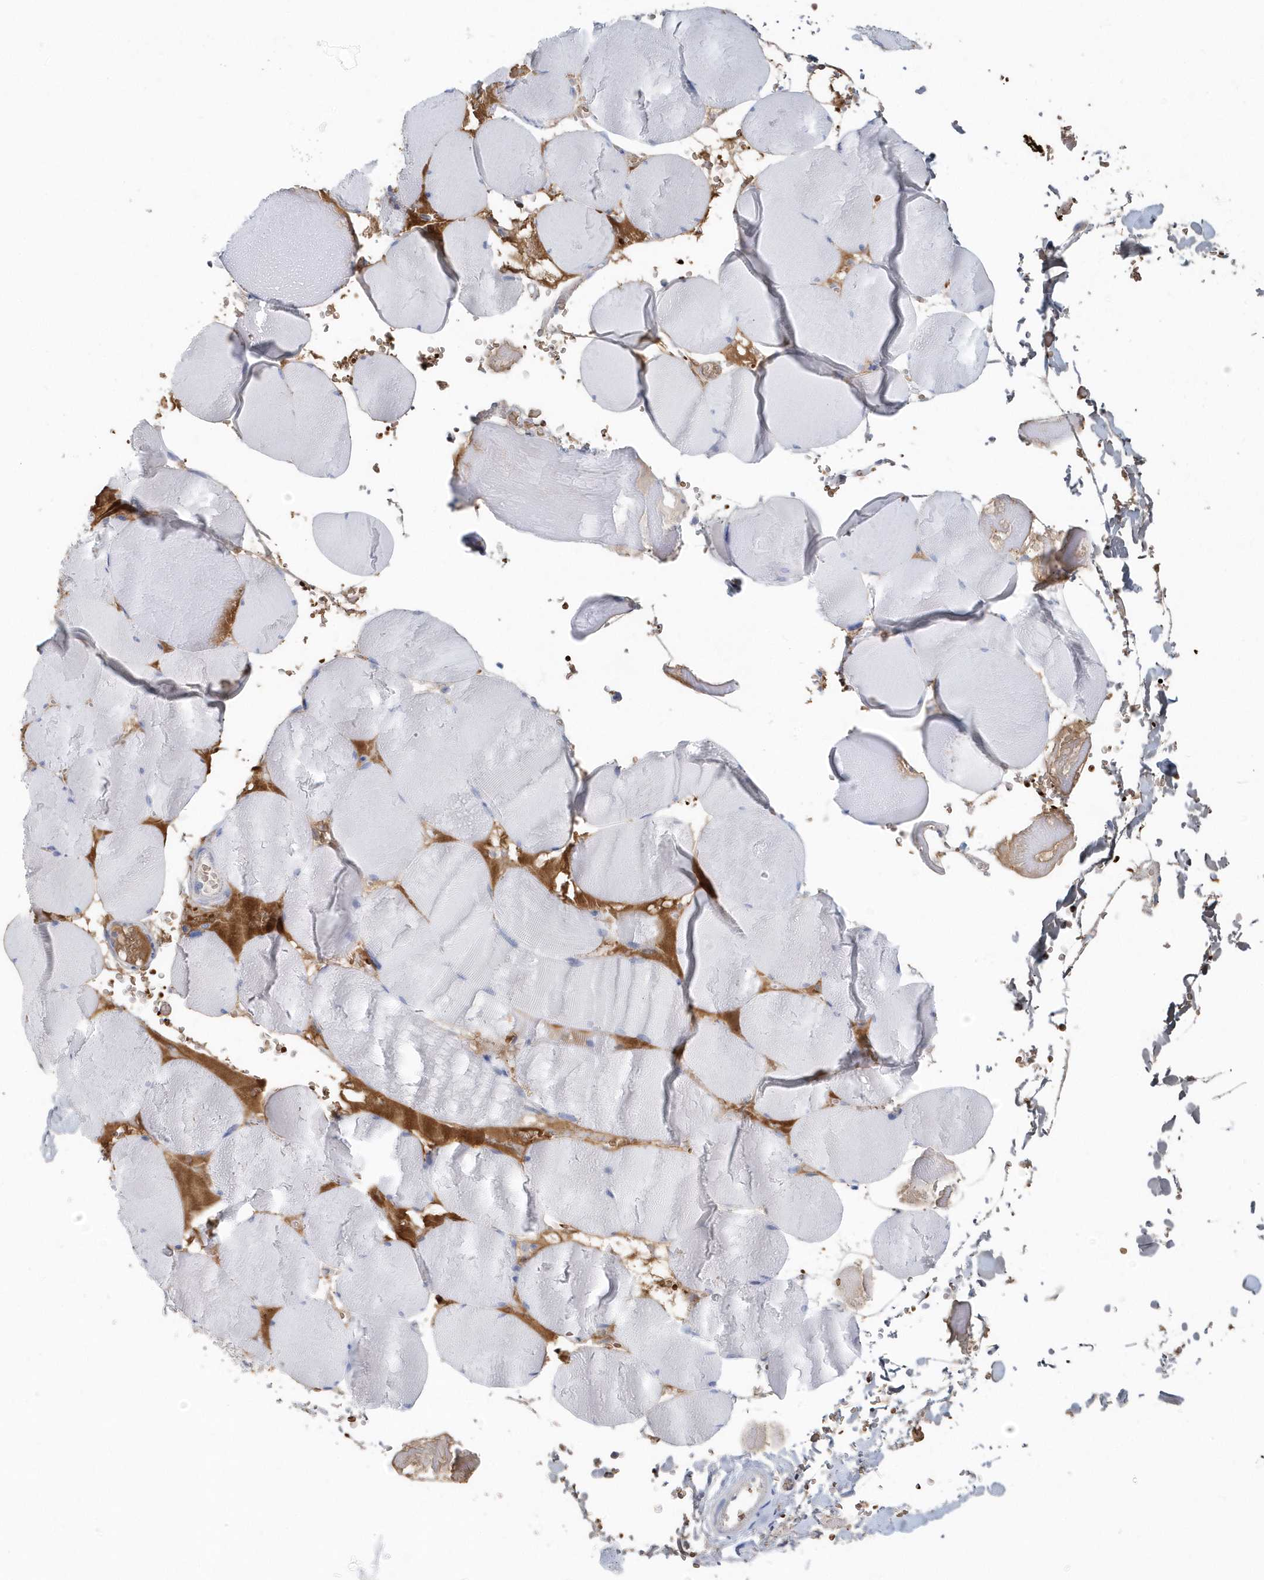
{"staining": {"intensity": "negative", "quantity": "none", "location": "none"}, "tissue": "skeletal muscle", "cell_type": "Myocytes", "image_type": "normal", "snomed": [{"axis": "morphology", "description": "Normal tissue, NOS"}, {"axis": "topography", "description": "Skeletal muscle"}, {"axis": "topography", "description": "Head-Neck"}], "caption": "Myocytes are negative for brown protein staining in benign skeletal muscle. (Brightfield microscopy of DAB immunohistochemistry at high magnification).", "gene": "HBA2", "patient": {"sex": "male", "age": 66}}